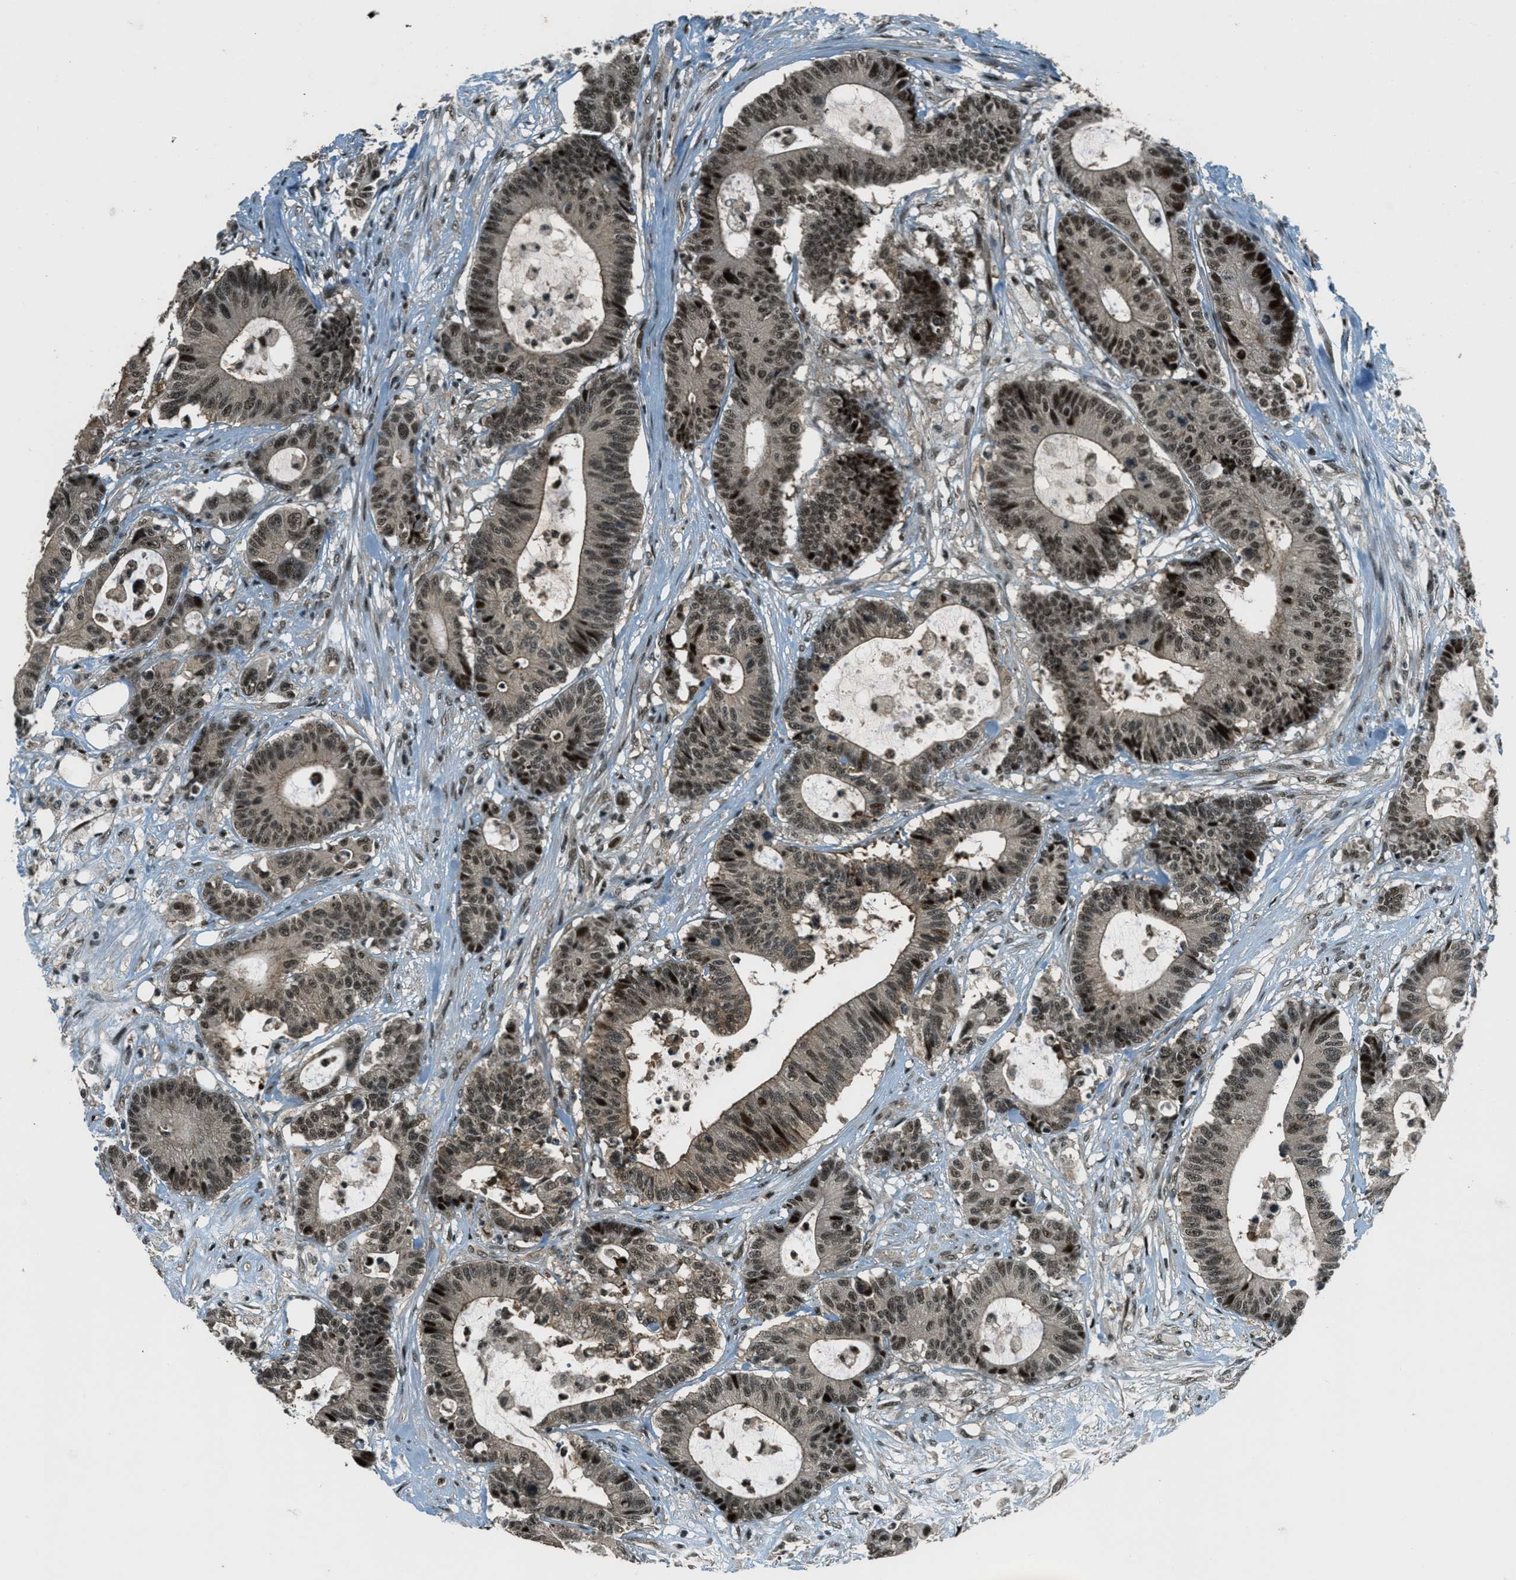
{"staining": {"intensity": "moderate", "quantity": ">75%", "location": "cytoplasmic/membranous,nuclear"}, "tissue": "colorectal cancer", "cell_type": "Tumor cells", "image_type": "cancer", "snomed": [{"axis": "morphology", "description": "Adenocarcinoma, NOS"}, {"axis": "topography", "description": "Colon"}], "caption": "Immunohistochemical staining of adenocarcinoma (colorectal) displays medium levels of moderate cytoplasmic/membranous and nuclear protein positivity in approximately >75% of tumor cells.", "gene": "FOXM1", "patient": {"sex": "female", "age": 84}}